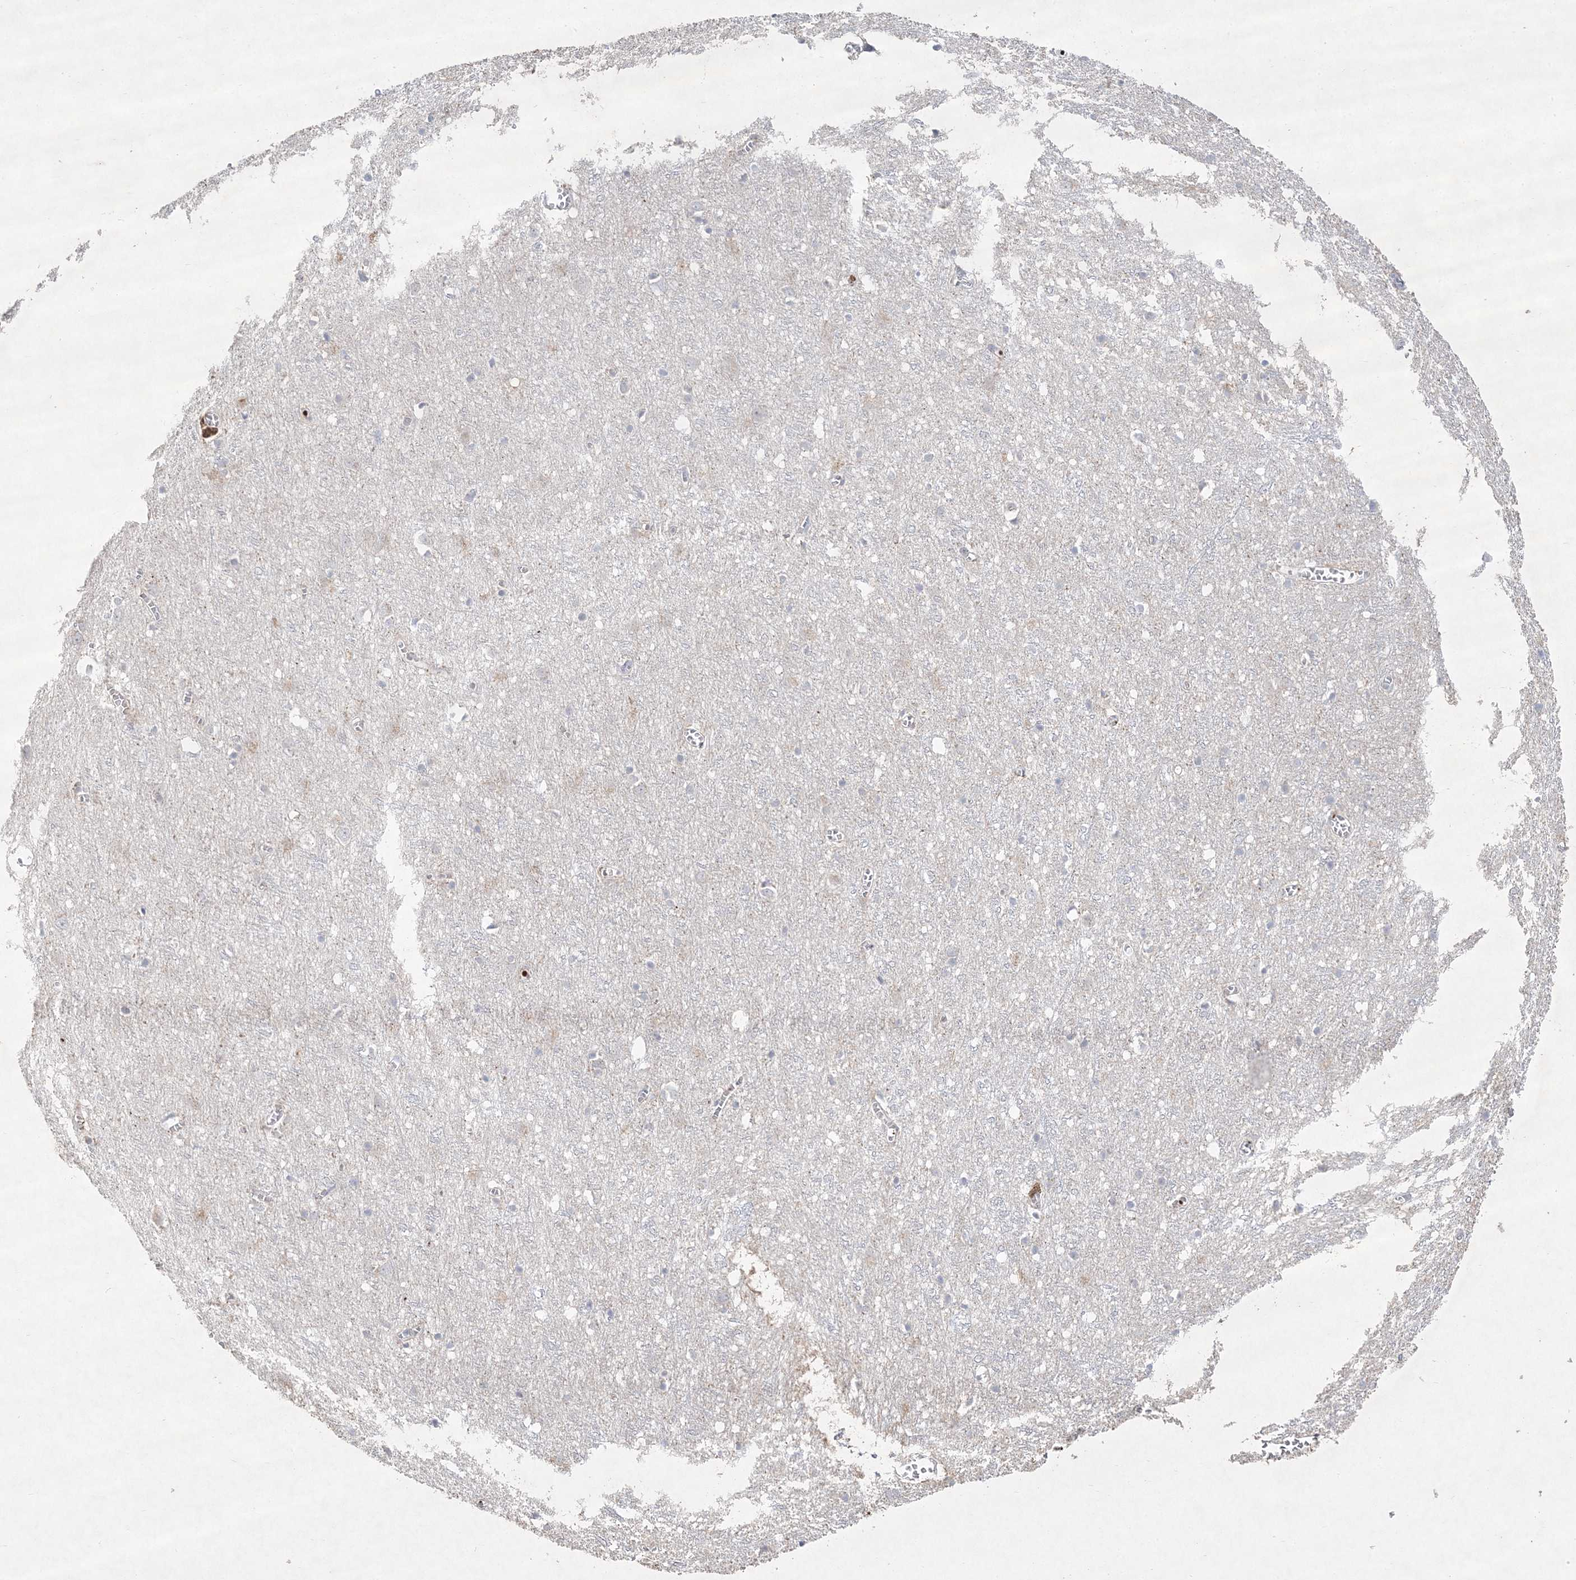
{"staining": {"intensity": "weak", "quantity": "25%-75%", "location": "cytoplasmic/membranous"}, "tissue": "cerebral cortex", "cell_type": "Endothelial cells", "image_type": "normal", "snomed": [{"axis": "morphology", "description": "Normal tissue, NOS"}, {"axis": "topography", "description": "Cerebral cortex"}], "caption": "DAB (3,3'-diaminobenzidine) immunohistochemical staining of unremarkable human cerebral cortex displays weak cytoplasmic/membranous protein expression in approximately 25%-75% of endothelial cells.", "gene": "CLNK", "patient": {"sex": "female", "age": 64}}